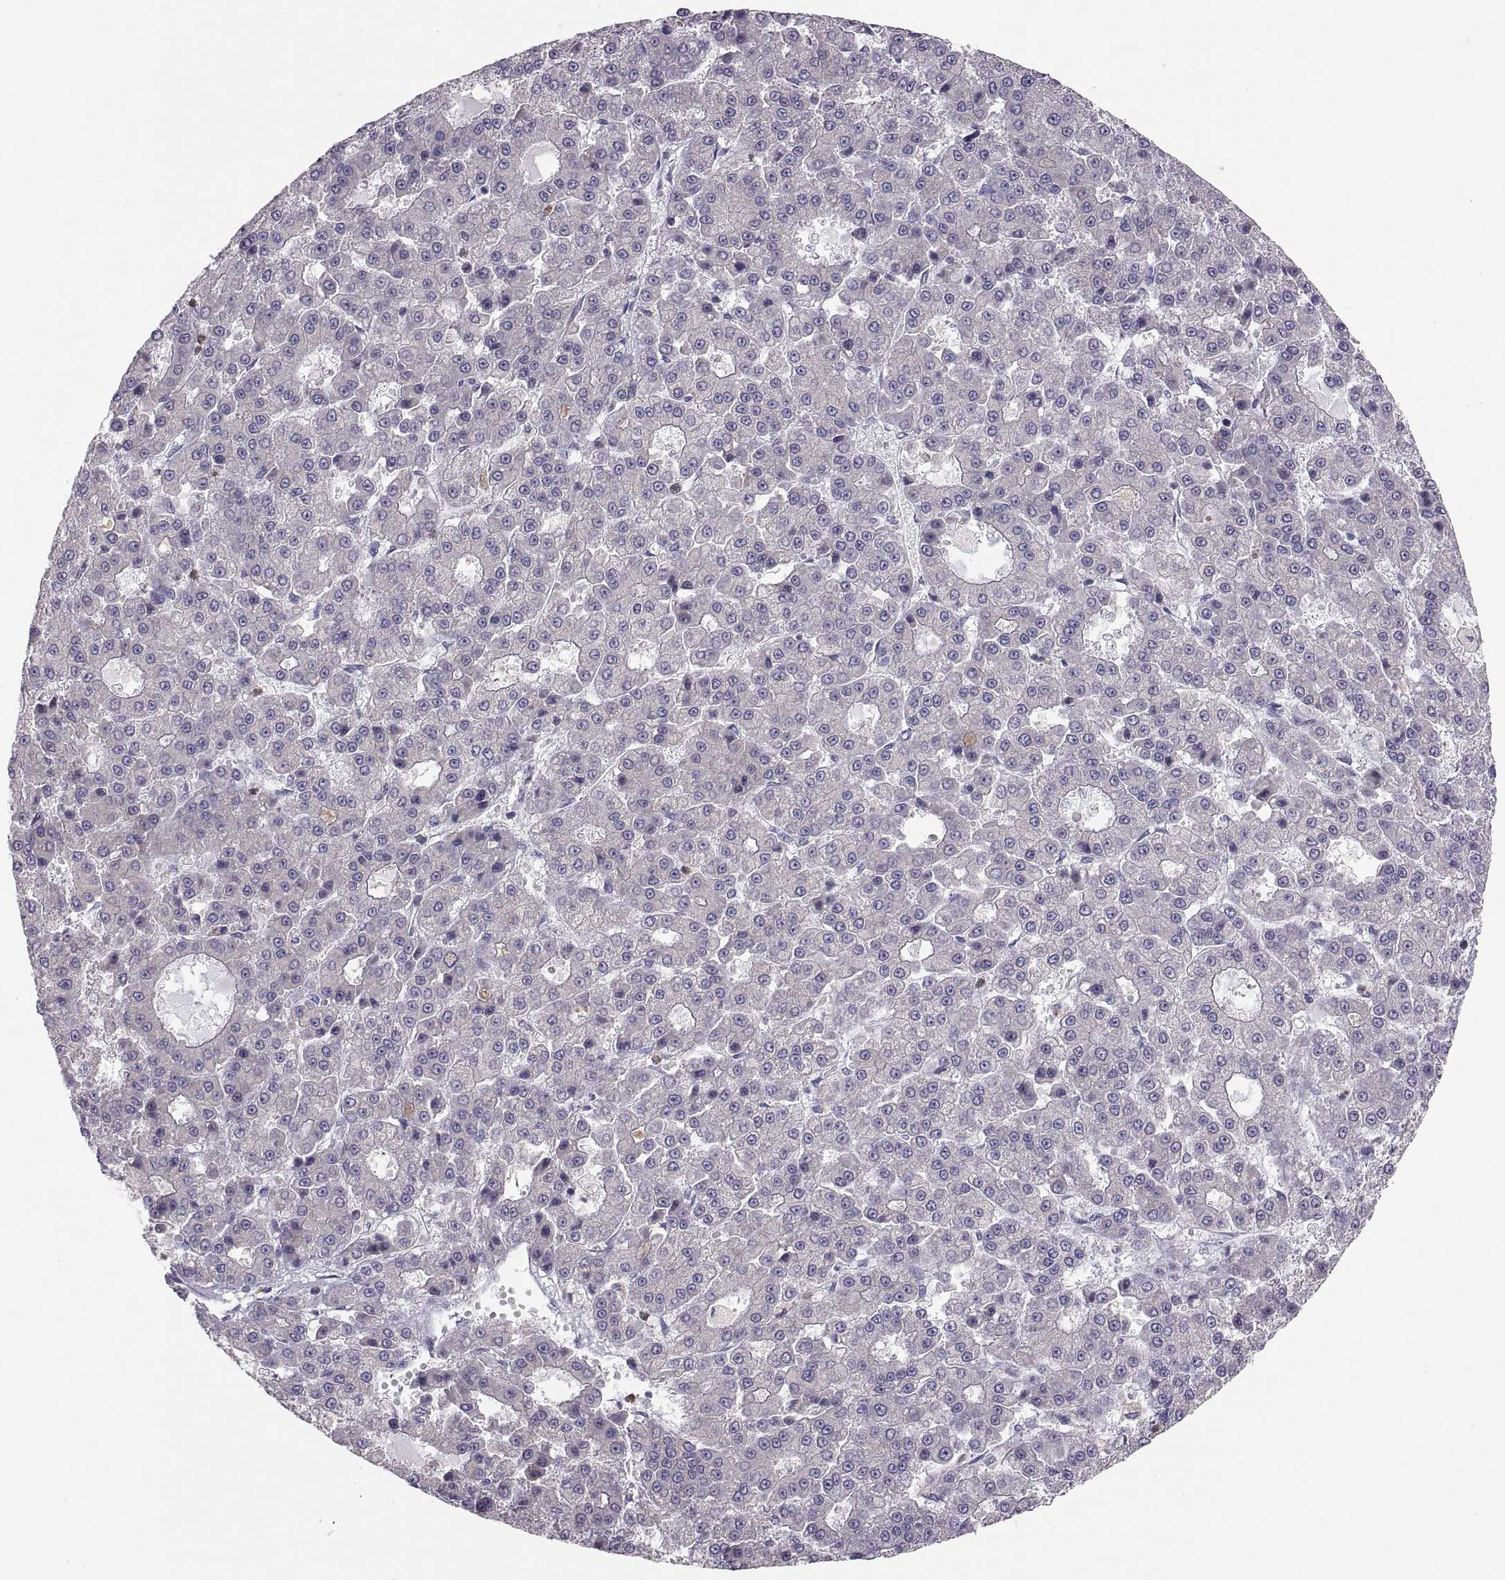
{"staining": {"intensity": "negative", "quantity": "none", "location": "none"}, "tissue": "liver cancer", "cell_type": "Tumor cells", "image_type": "cancer", "snomed": [{"axis": "morphology", "description": "Carcinoma, Hepatocellular, NOS"}, {"axis": "topography", "description": "Liver"}], "caption": "Tumor cells show no significant expression in liver cancer (hepatocellular carcinoma). (Immunohistochemistry, brightfield microscopy, high magnification).", "gene": "ERO1A", "patient": {"sex": "male", "age": 70}}